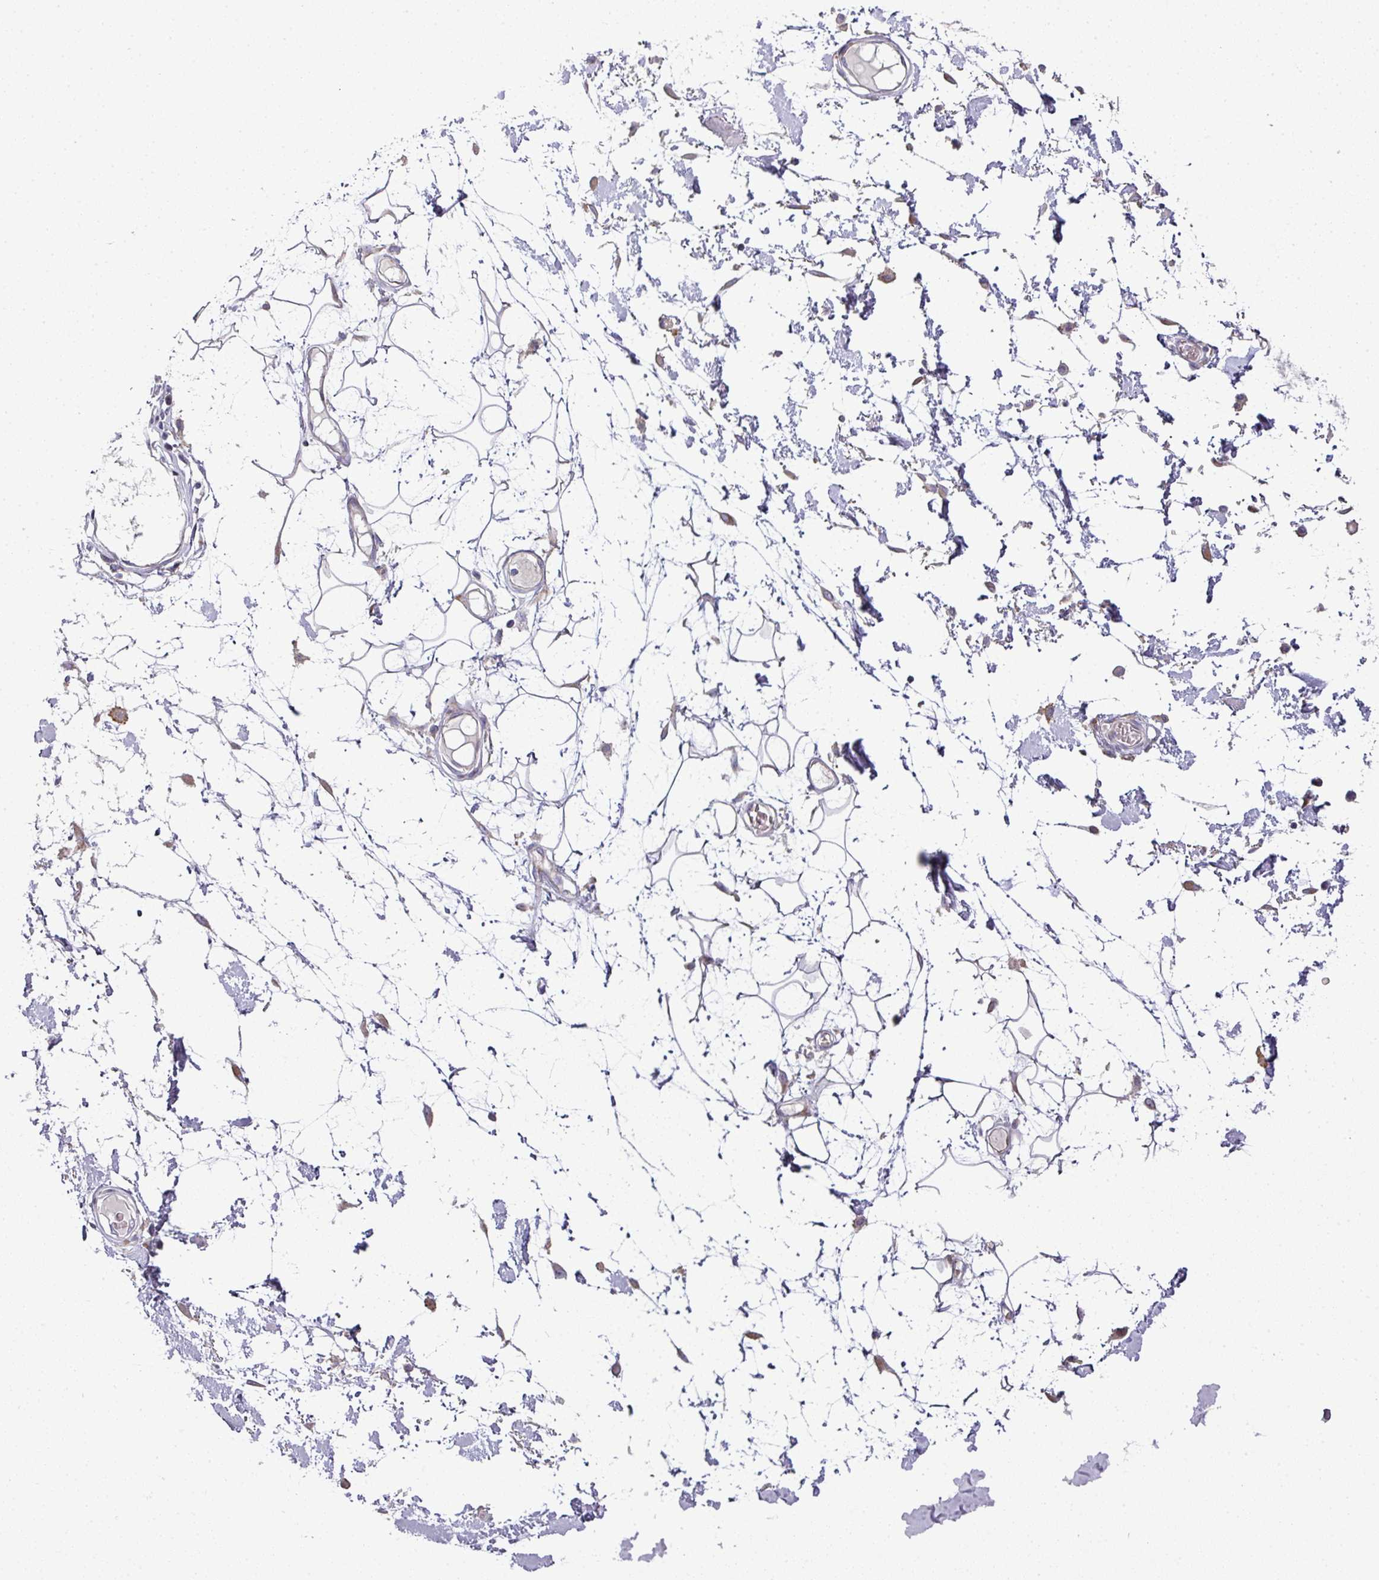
{"staining": {"intensity": "negative", "quantity": "none", "location": "none"}, "tissue": "adipose tissue", "cell_type": "Adipocytes", "image_type": "normal", "snomed": [{"axis": "morphology", "description": "Normal tissue, NOS"}, {"axis": "topography", "description": "Vulva"}, {"axis": "topography", "description": "Peripheral nerve tissue"}], "caption": "This is a photomicrograph of IHC staining of benign adipose tissue, which shows no staining in adipocytes. Nuclei are stained in blue.", "gene": "ATP6V1F", "patient": {"sex": "female", "age": 68}}